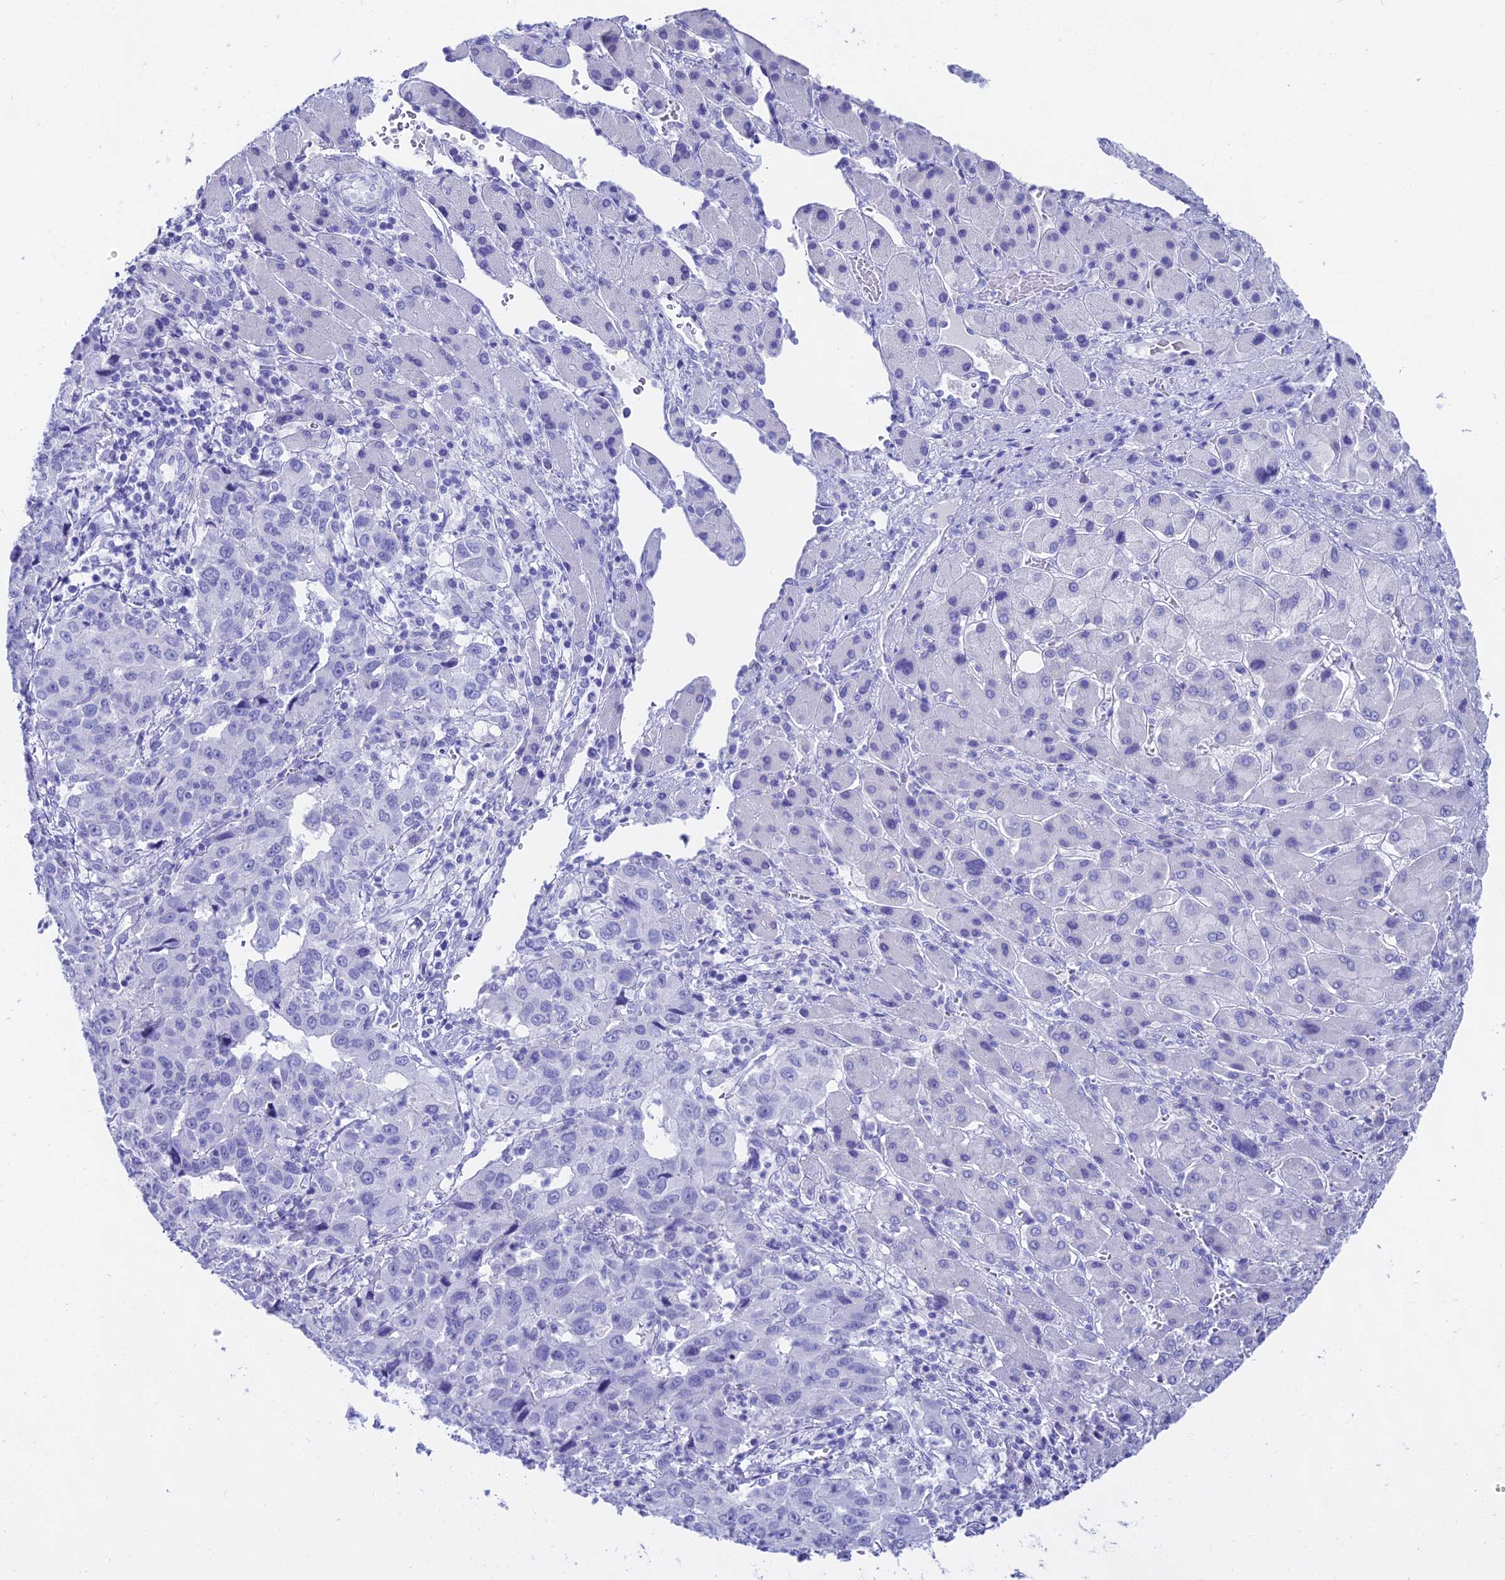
{"staining": {"intensity": "negative", "quantity": "none", "location": "none"}, "tissue": "liver cancer", "cell_type": "Tumor cells", "image_type": "cancer", "snomed": [{"axis": "morphology", "description": "Carcinoma, Hepatocellular, NOS"}, {"axis": "topography", "description": "Liver"}], "caption": "An immunohistochemistry histopathology image of liver cancer is shown. There is no staining in tumor cells of liver cancer.", "gene": "CGB2", "patient": {"sex": "male", "age": 63}}